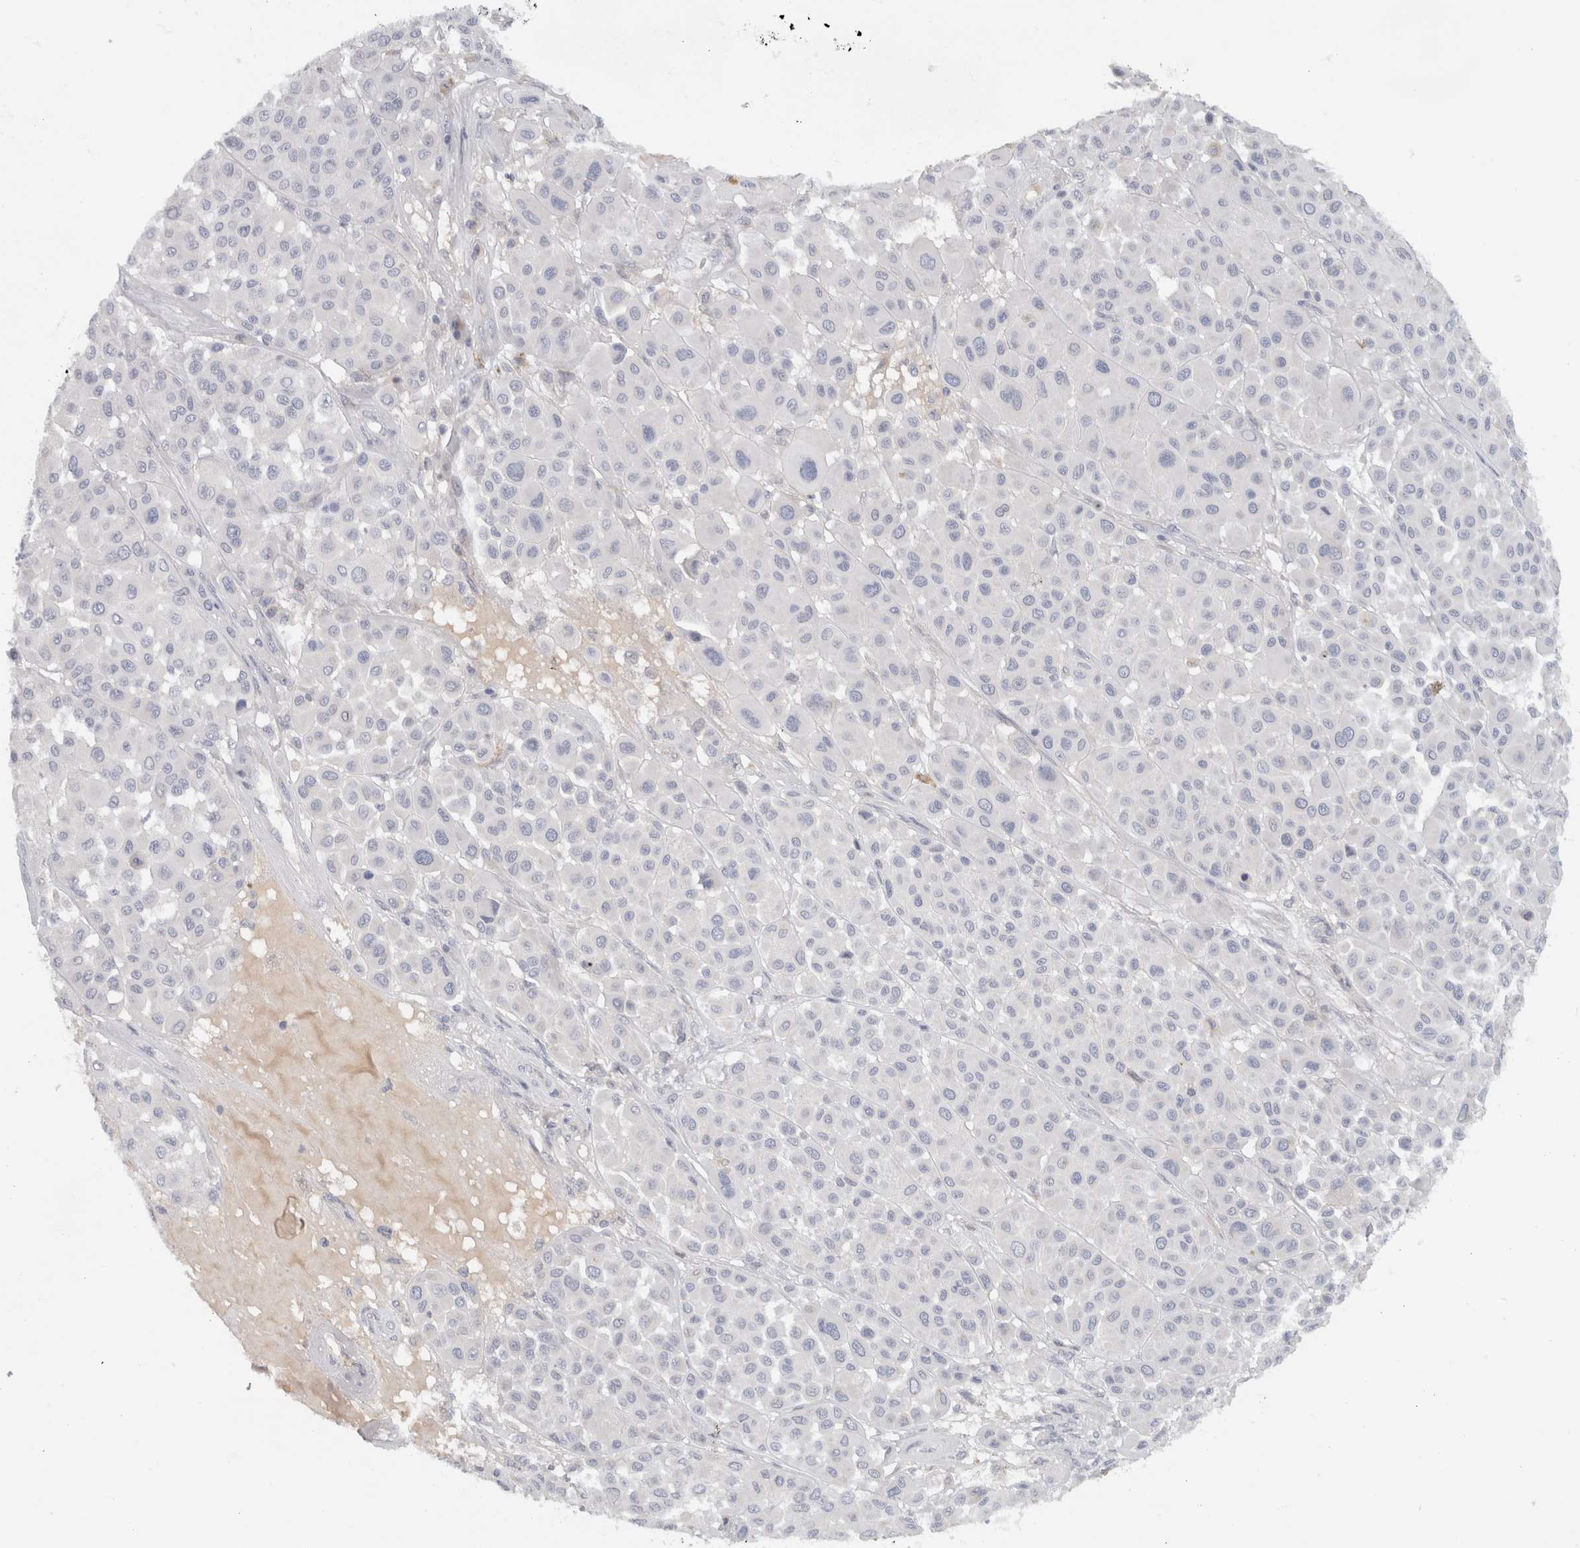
{"staining": {"intensity": "negative", "quantity": "none", "location": "none"}, "tissue": "melanoma", "cell_type": "Tumor cells", "image_type": "cancer", "snomed": [{"axis": "morphology", "description": "Malignant melanoma, Metastatic site"}, {"axis": "topography", "description": "Soft tissue"}], "caption": "Immunohistochemistry (IHC) of human malignant melanoma (metastatic site) displays no expression in tumor cells. (DAB IHC with hematoxylin counter stain).", "gene": "STK31", "patient": {"sex": "male", "age": 41}}